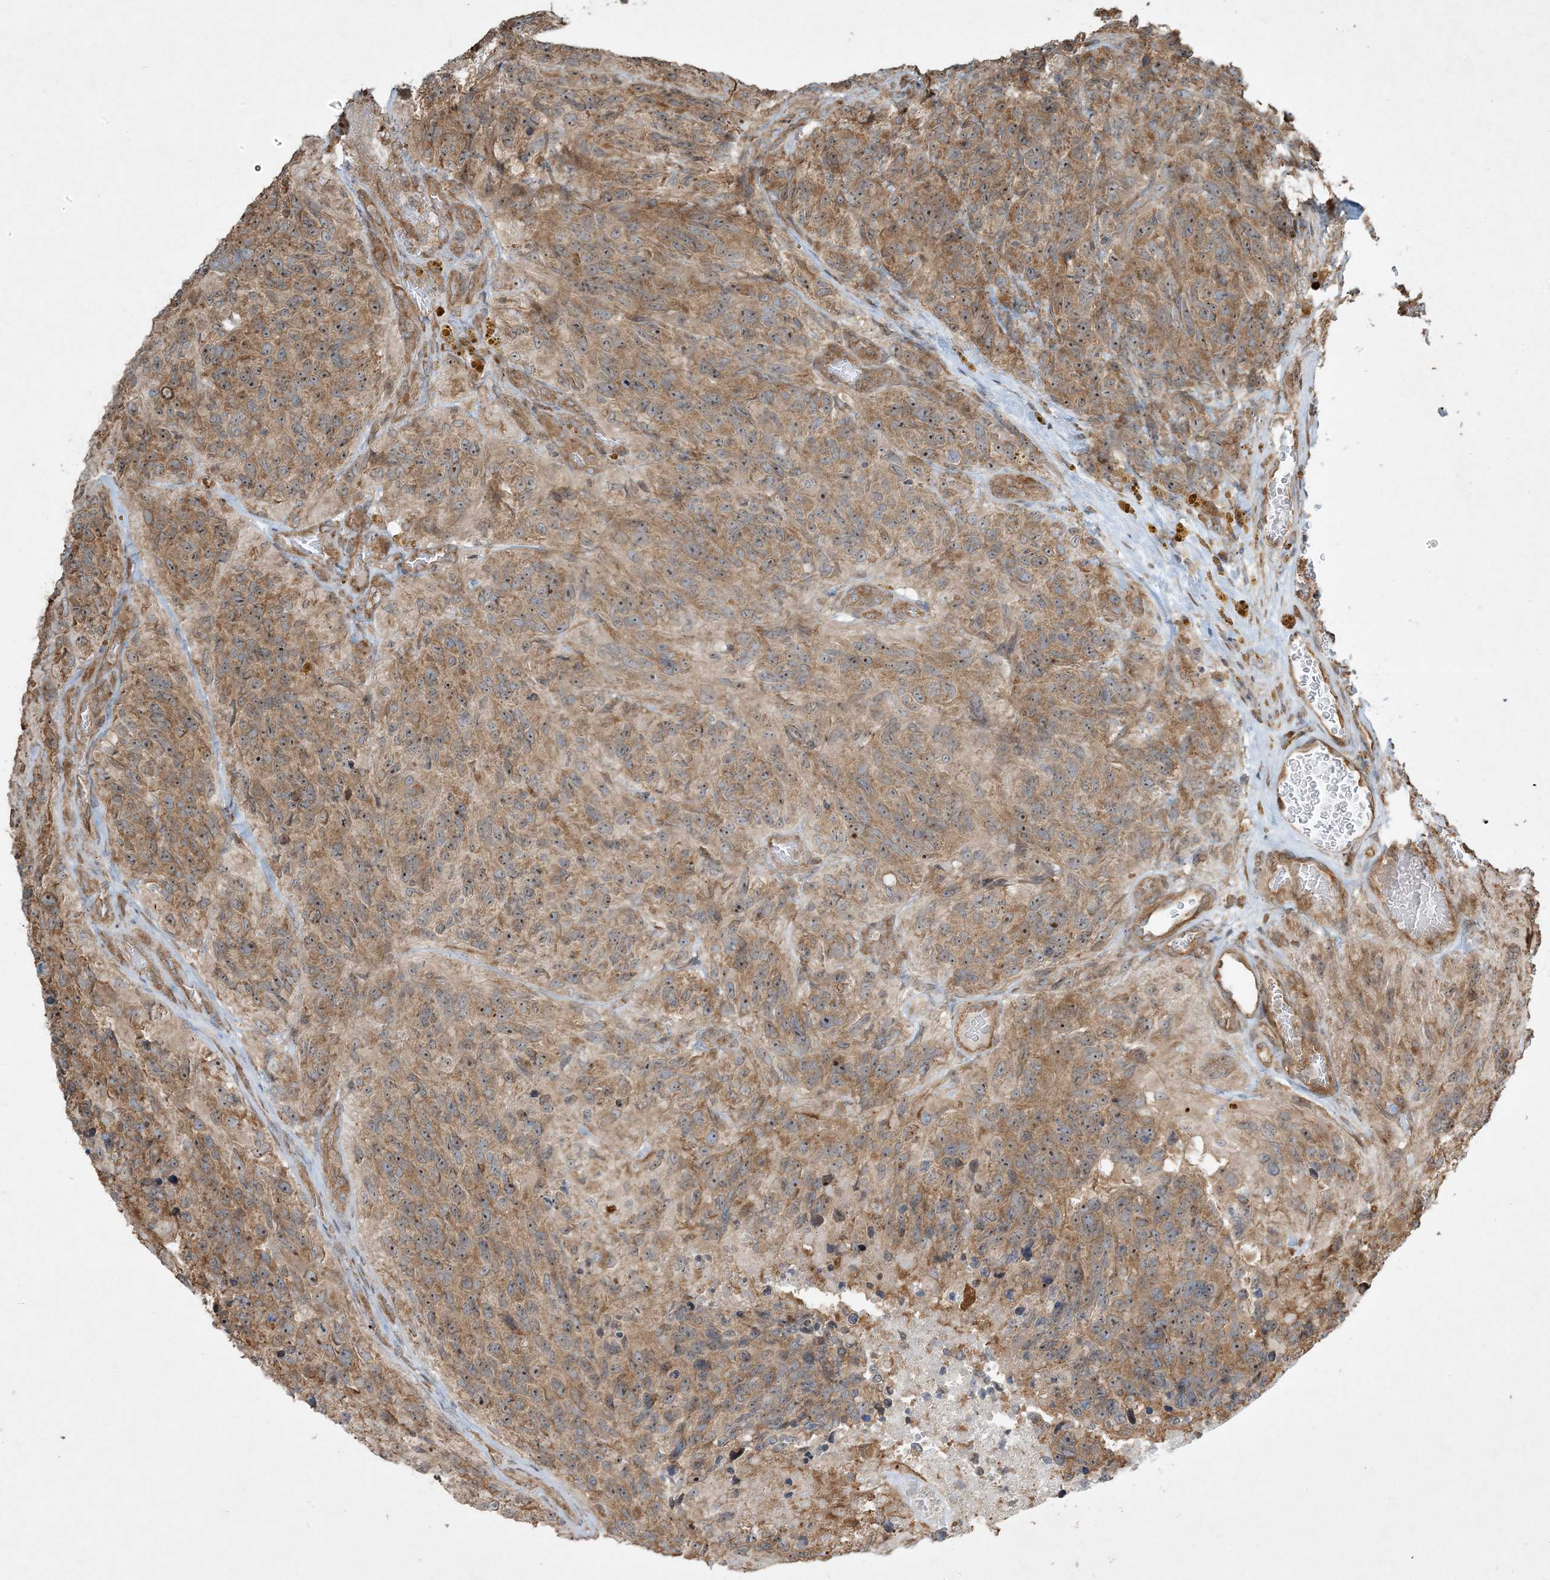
{"staining": {"intensity": "moderate", "quantity": ">75%", "location": "cytoplasmic/membranous,nuclear"}, "tissue": "glioma", "cell_type": "Tumor cells", "image_type": "cancer", "snomed": [{"axis": "morphology", "description": "Glioma, malignant, High grade"}, {"axis": "topography", "description": "Brain"}], "caption": "Brown immunohistochemical staining in human glioma shows moderate cytoplasmic/membranous and nuclear positivity in approximately >75% of tumor cells. The protein is shown in brown color, while the nuclei are stained blue.", "gene": "COMMD8", "patient": {"sex": "male", "age": 69}}